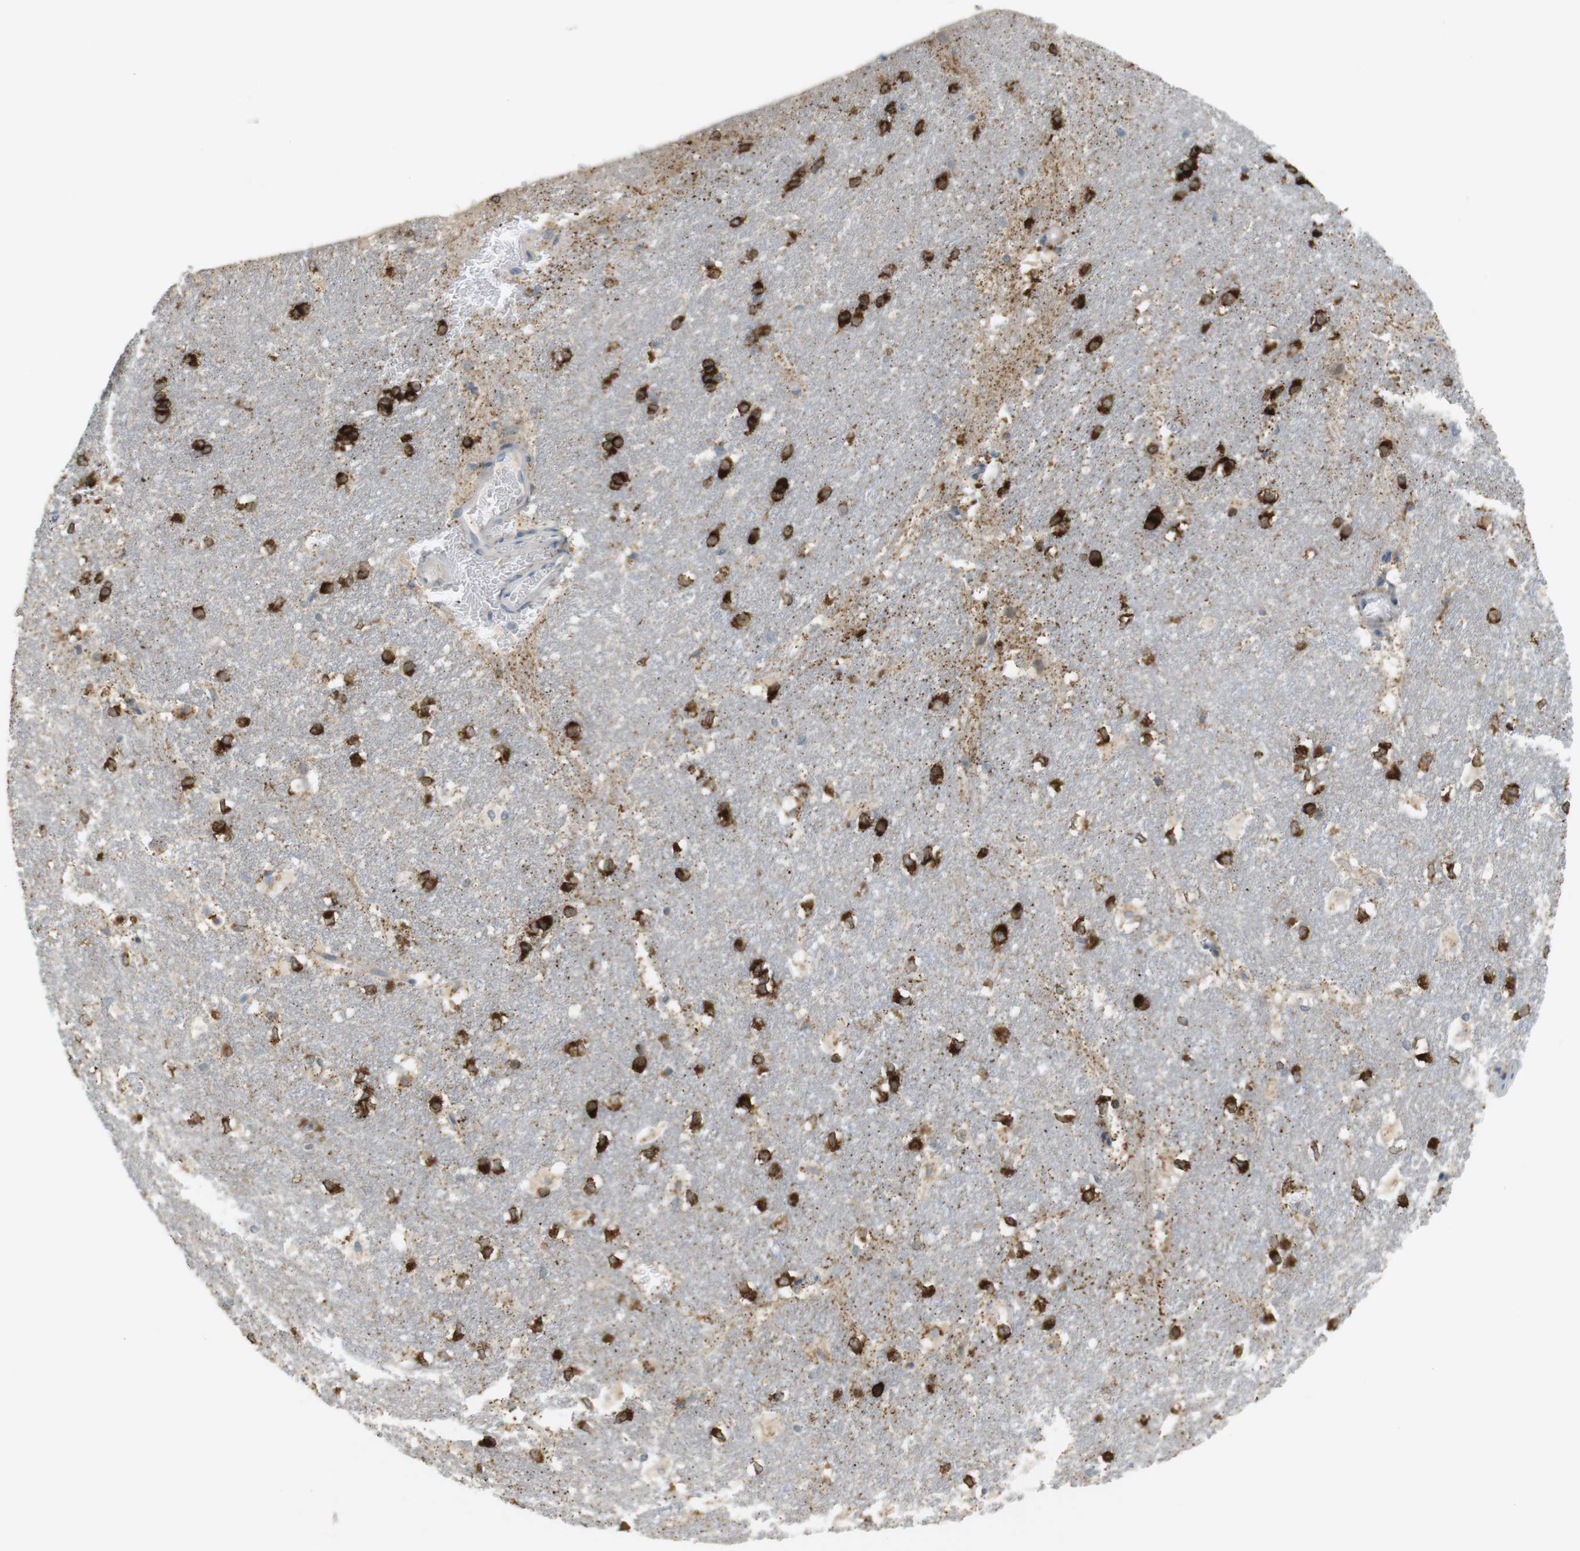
{"staining": {"intensity": "strong", "quantity": ">75%", "location": "cytoplasmic/membranous"}, "tissue": "hippocampus", "cell_type": "Glial cells", "image_type": "normal", "snomed": [{"axis": "morphology", "description": "Normal tissue, NOS"}, {"axis": "topography", "description": "Hippocampus"}], "caption": "Glial cells demonstrate strong cytoplasmic/membranous positivity in about >75% of cells in normal hippocampus.", "gene": "UGT8", "patient": {"sex": "female", "age": 19}}